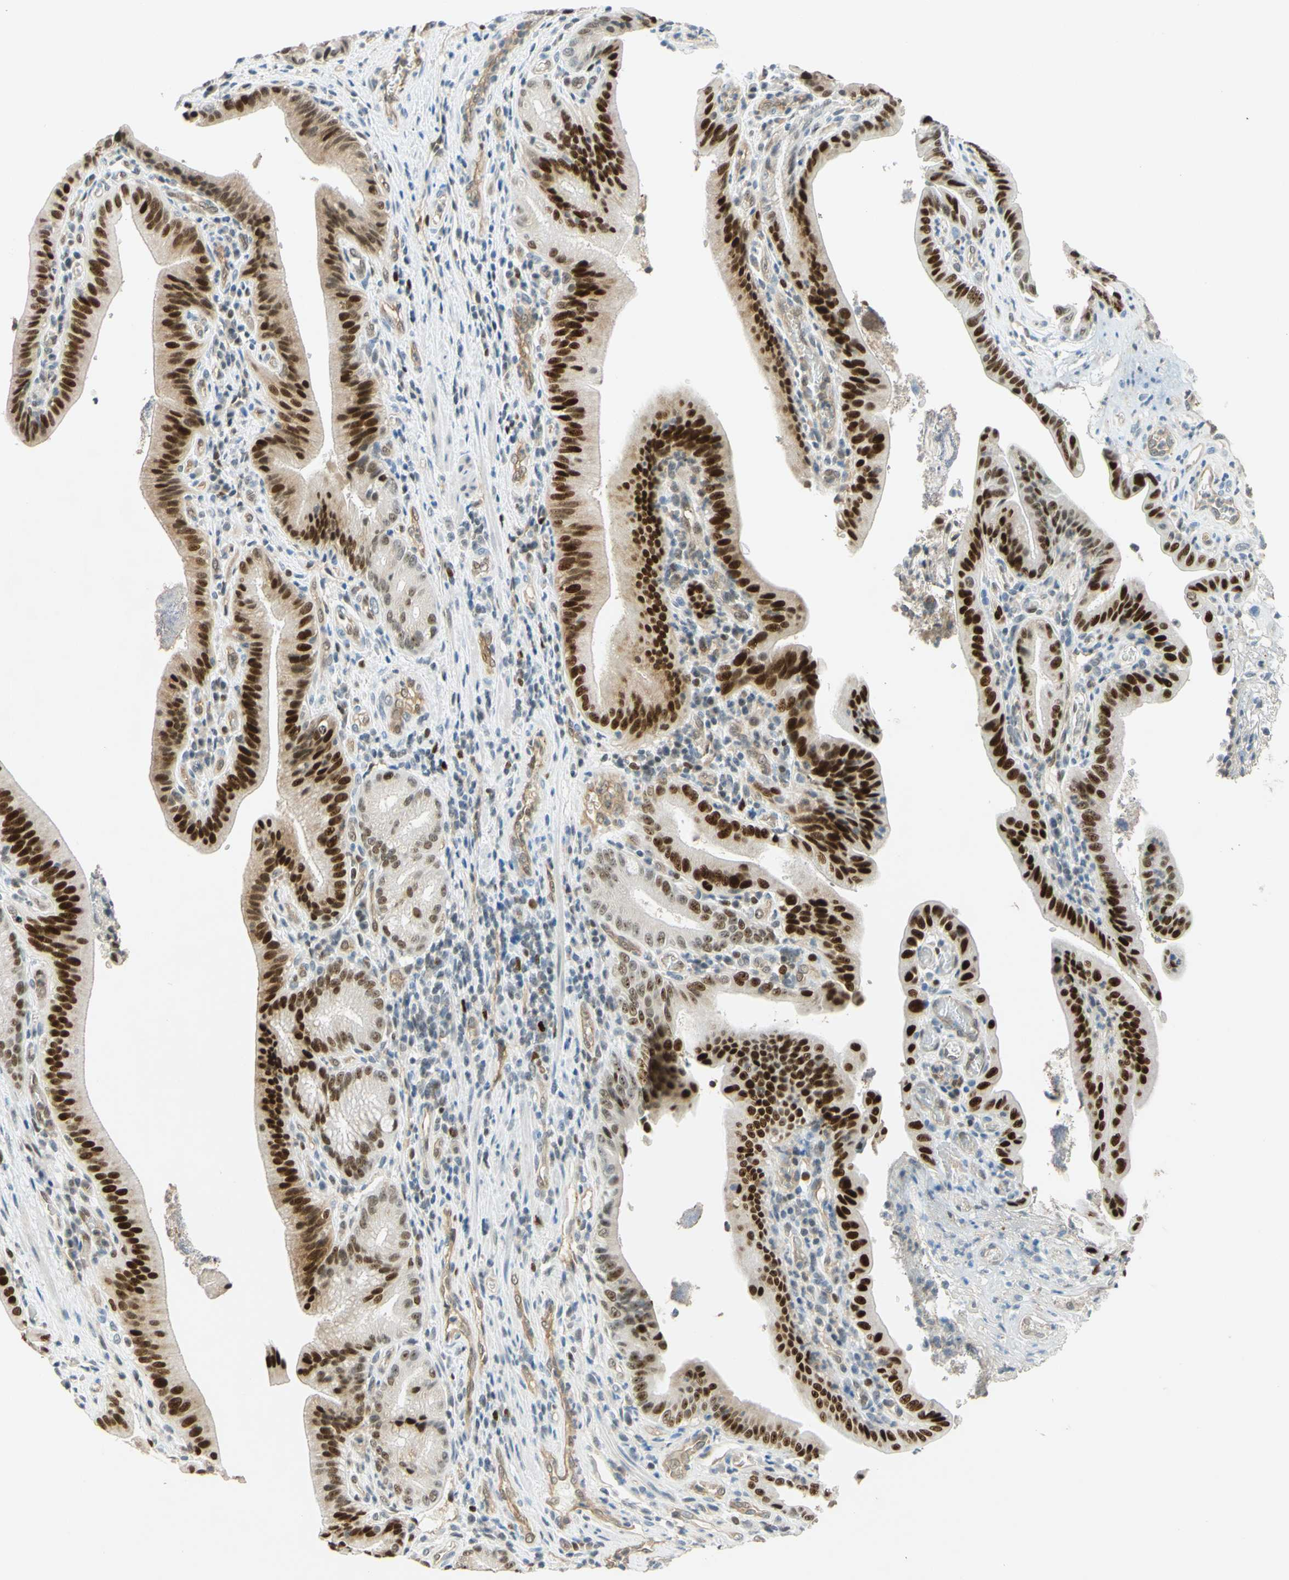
{"staining": {"intensity": "strong", "quantity": ">75%", "location": "nuclear"}, "tissue": "pancreatic cancer", "cell_type": "Tumor cells", "image_type": "cancer", "snomed": [{"axis": "morphology", "description": "Adenocarcinoma, NOS"}, {"axis": "topography", "description": "Pancreas"}], "caption": "Adenocarcinoma (pancreatic) stained with a brown dye reveals strong nuclear positive expression in about >75% of tumor cells.", "gene": "POLB", "patient": {"sex": "female", "age": 75}}